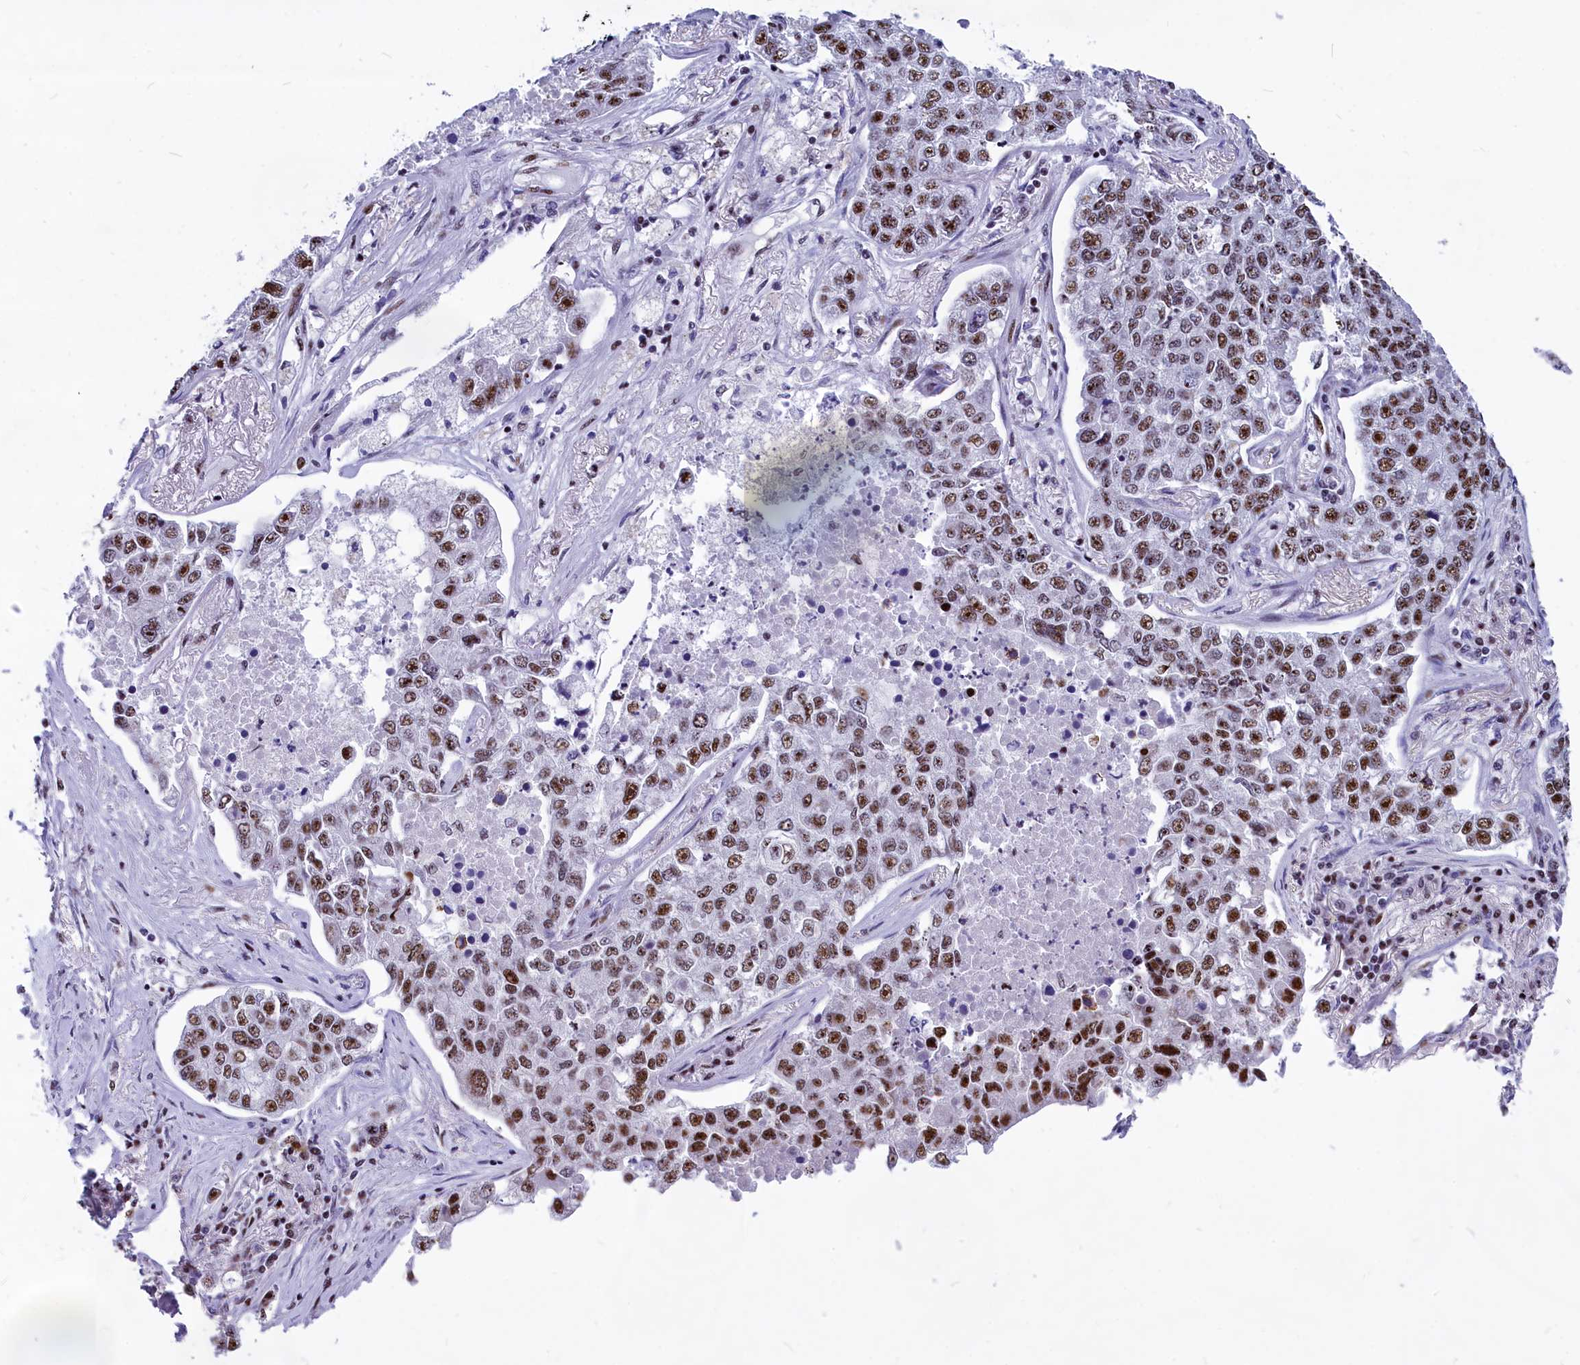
{"staining": {"intensity": "moderate", "quantity": ">75%", "location": "nuclear"}, "tissue": "lung cancer", "cell_type": "Tumor cells", "image_type": "cancer", "snomed": [{"axis": "morphology", "description": "Adenocarcinoma, NOS"}, {"axis": "topography", "description": "Lung"}], "caption": "Immunohistochemistry (IHC) (DAB (3,3'-diaminobenzidine)) staining of lung cancer demonstrates moderate nuclear protein staining in approximately >75% of tumor cells. The protein is shown in brown color, while the nuclei are stained blue.", "gene": "NSA2", "patient": {"sex": "male", "age": 49}}